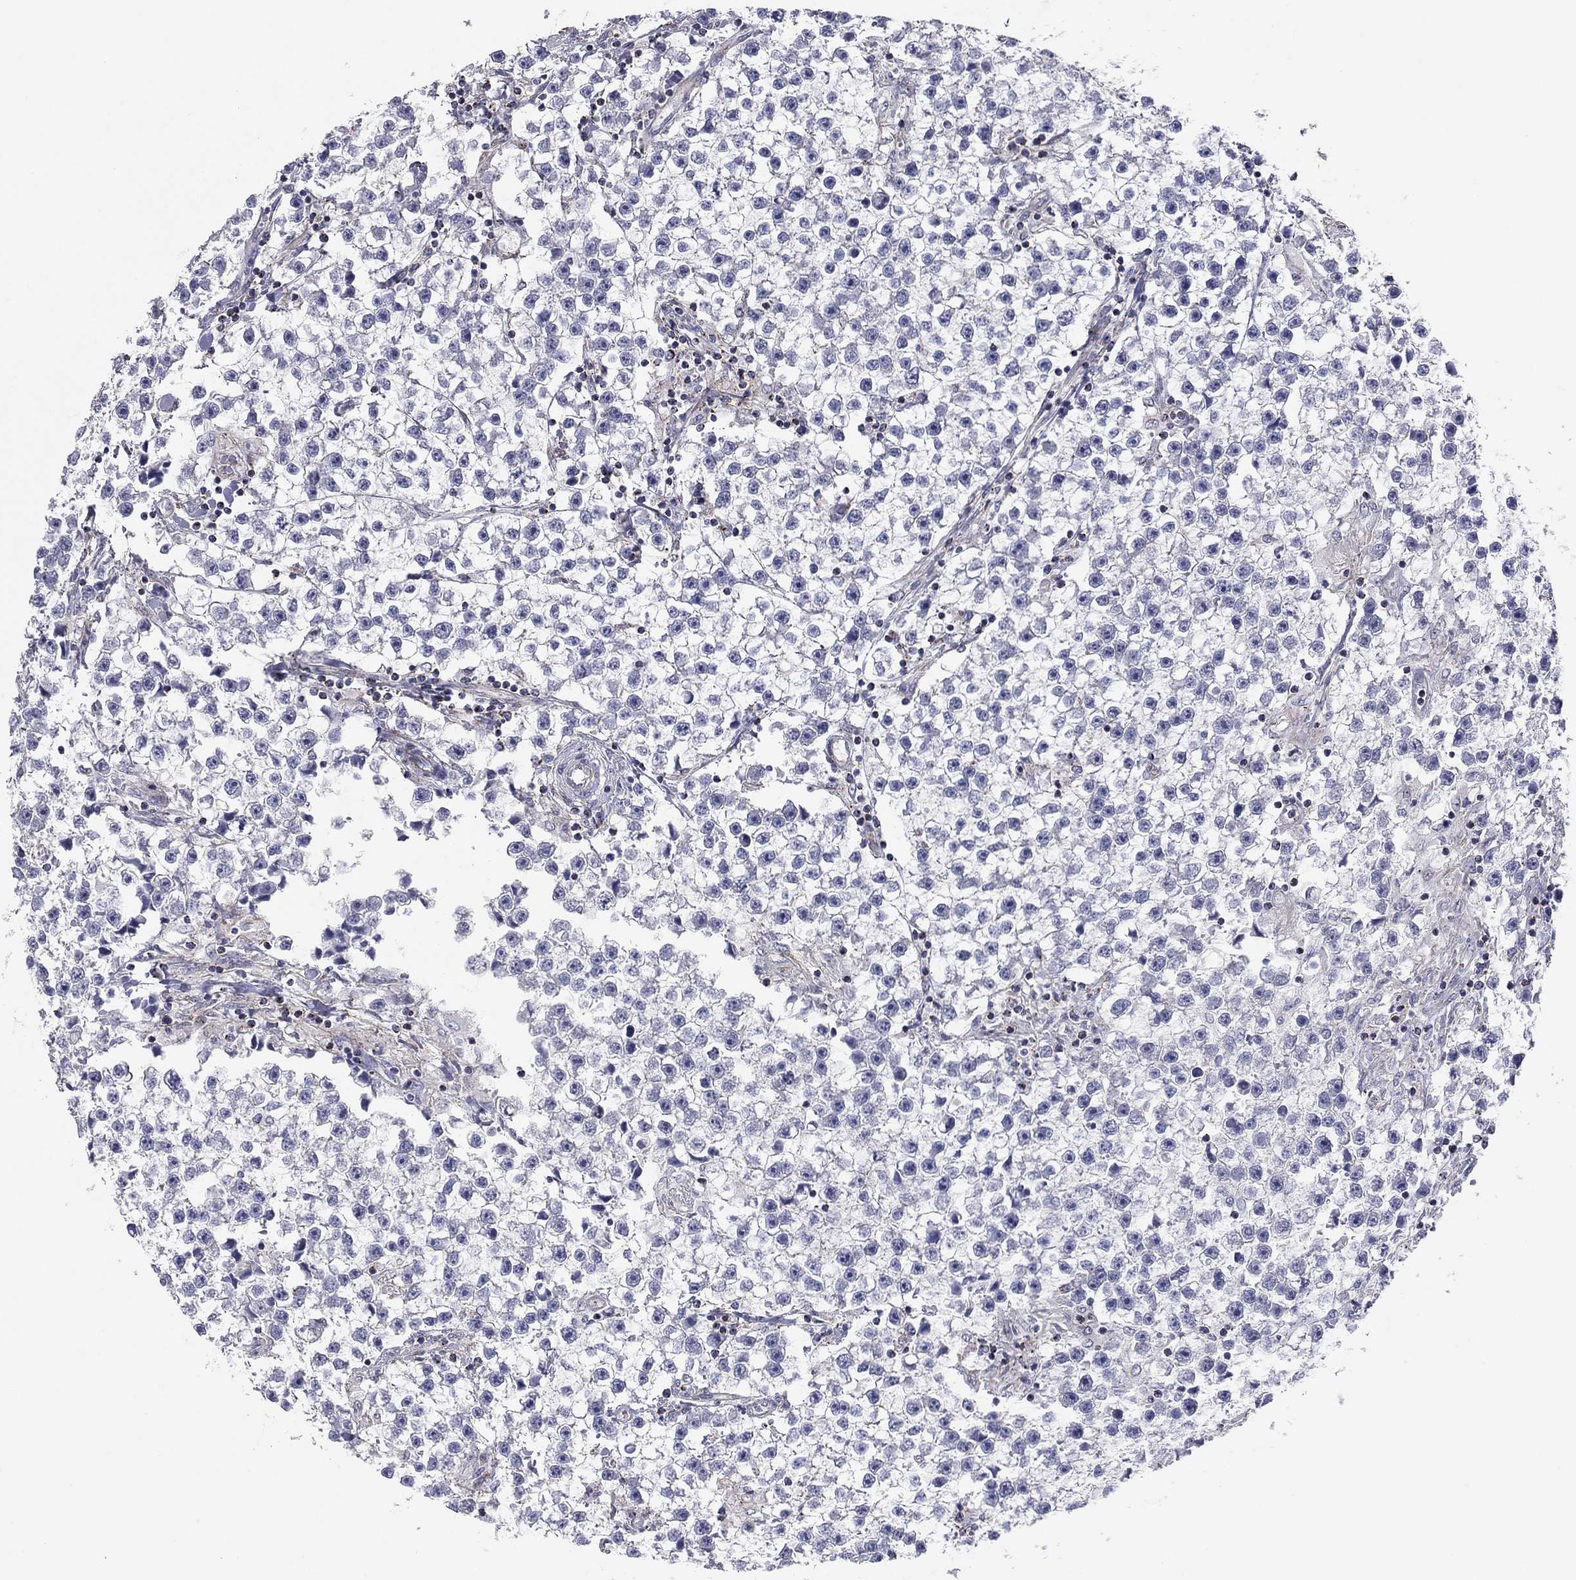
{"staining": {"intensity": "negative", "quantity": "none", "location": "none"}, "tissue": "testis cancer", "cell_type": "Tumor cells", "image_type": "cancer", "snomed": [{"axis": "morphology", "description": "Seminoma, NOS"}, {"axis": "topography", "description": "Testis"}], "caption": "Immunohistochemical staining of testis cancer (seminoma) exhibits no significant expression in tumor cells. (Immunohistochemistry (ihc), brightfield microscopy, high magnification).", "gene": "SEPTIN3", "patient": {"sex": "male", "age": 59}}